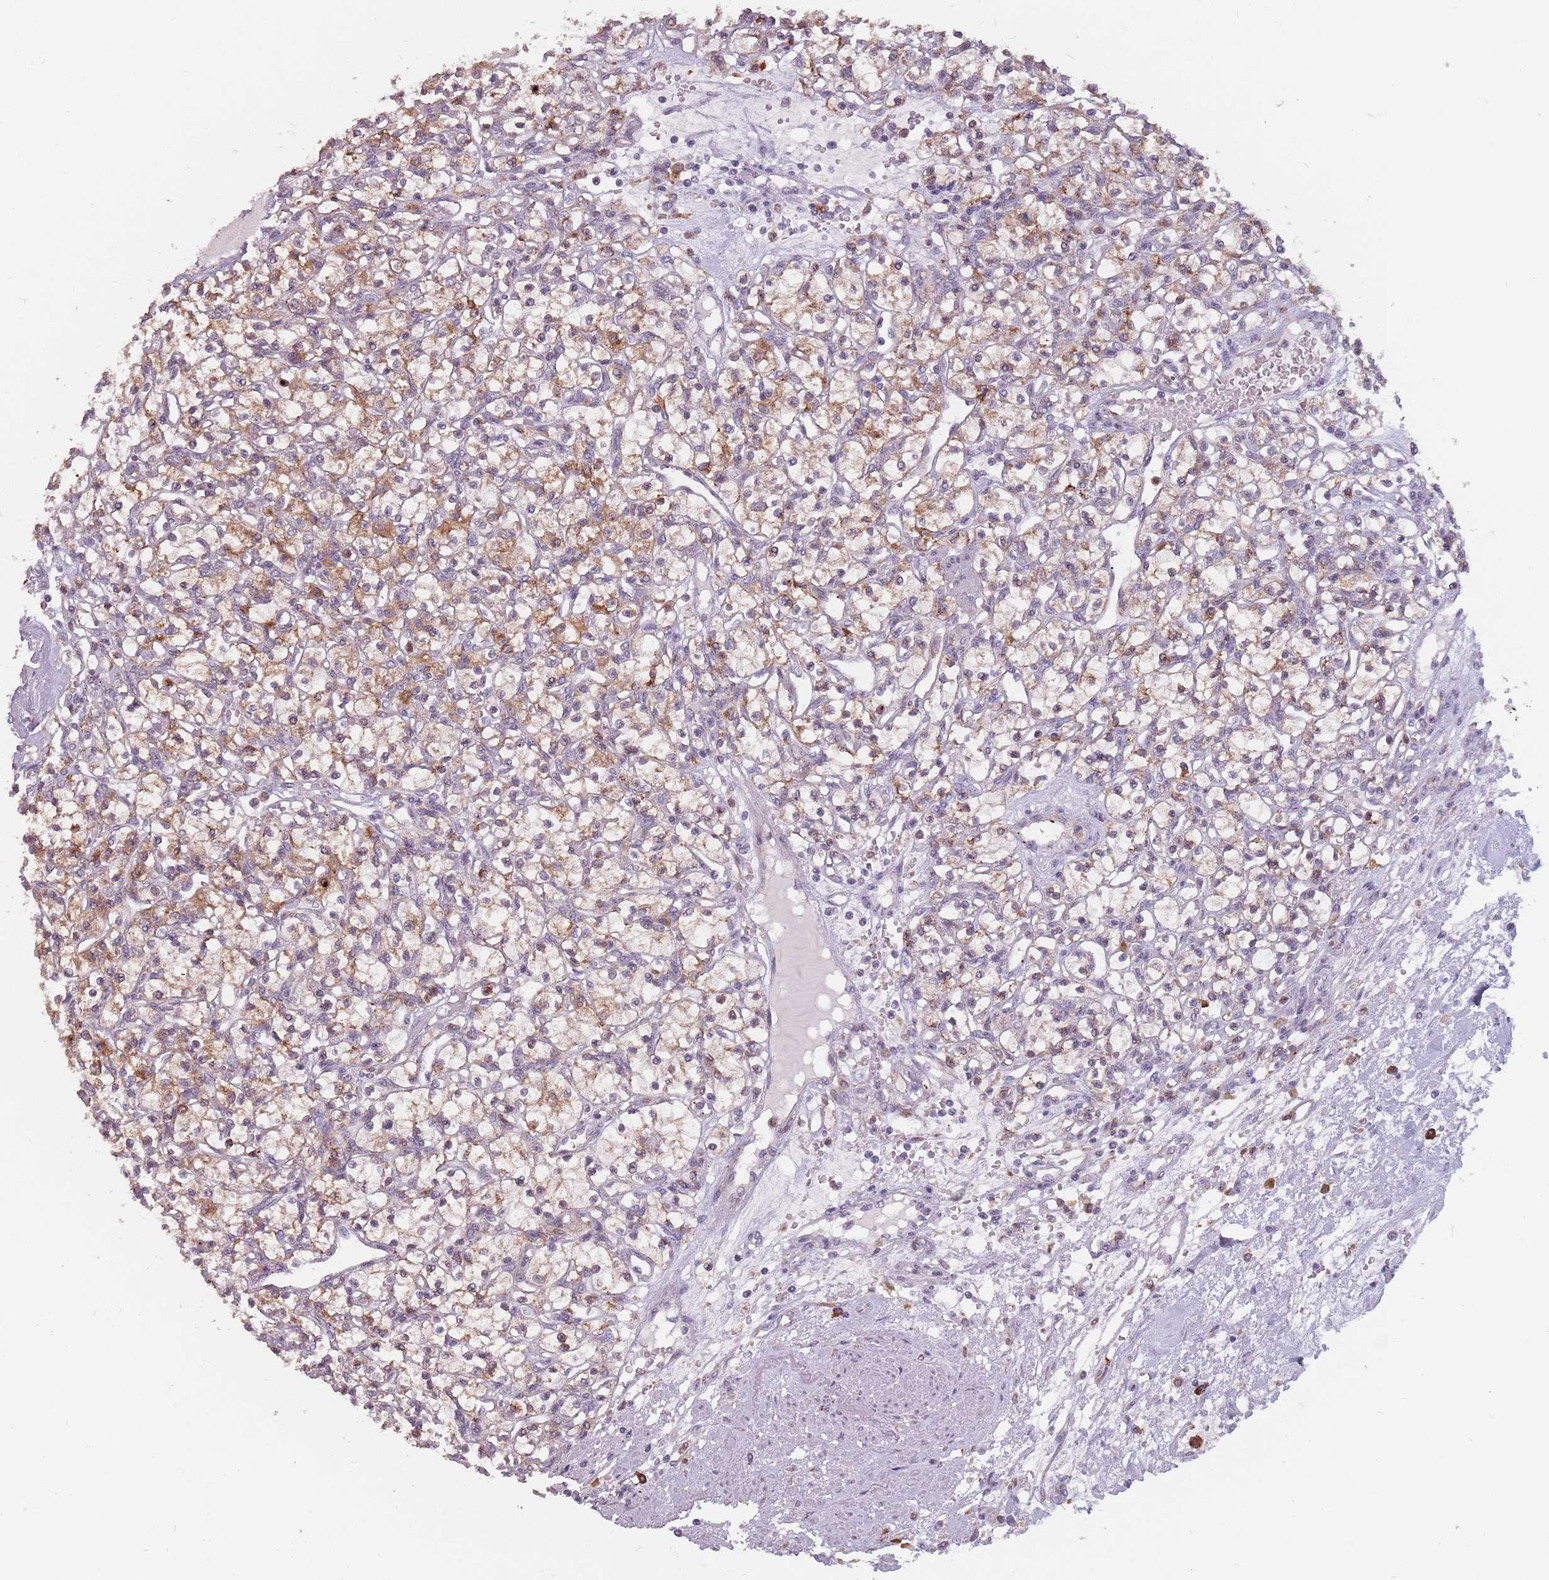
{"staining": {"intensity": "weak", "quantity": "25%-75%", "location": "cytoplasmic/membranous"}, "tissue": "renal cancer", "cell_type": "Tumor cells", "image_type": "cancer", "snomed": [{"axis": "morphology", "description": "Adenocarcinoma, NOS"}, {"axis": "topography", "description": "Kidney"}], "caption": "There is low levels of weak cytoplasmic/membranous expression in tumor cells of renal cancer (adenocarcinoma), as demonstrated by immunohistochemical staining (brown color).", "gene": "RPS9", "patient": {"sex": "female", "age": 59}}